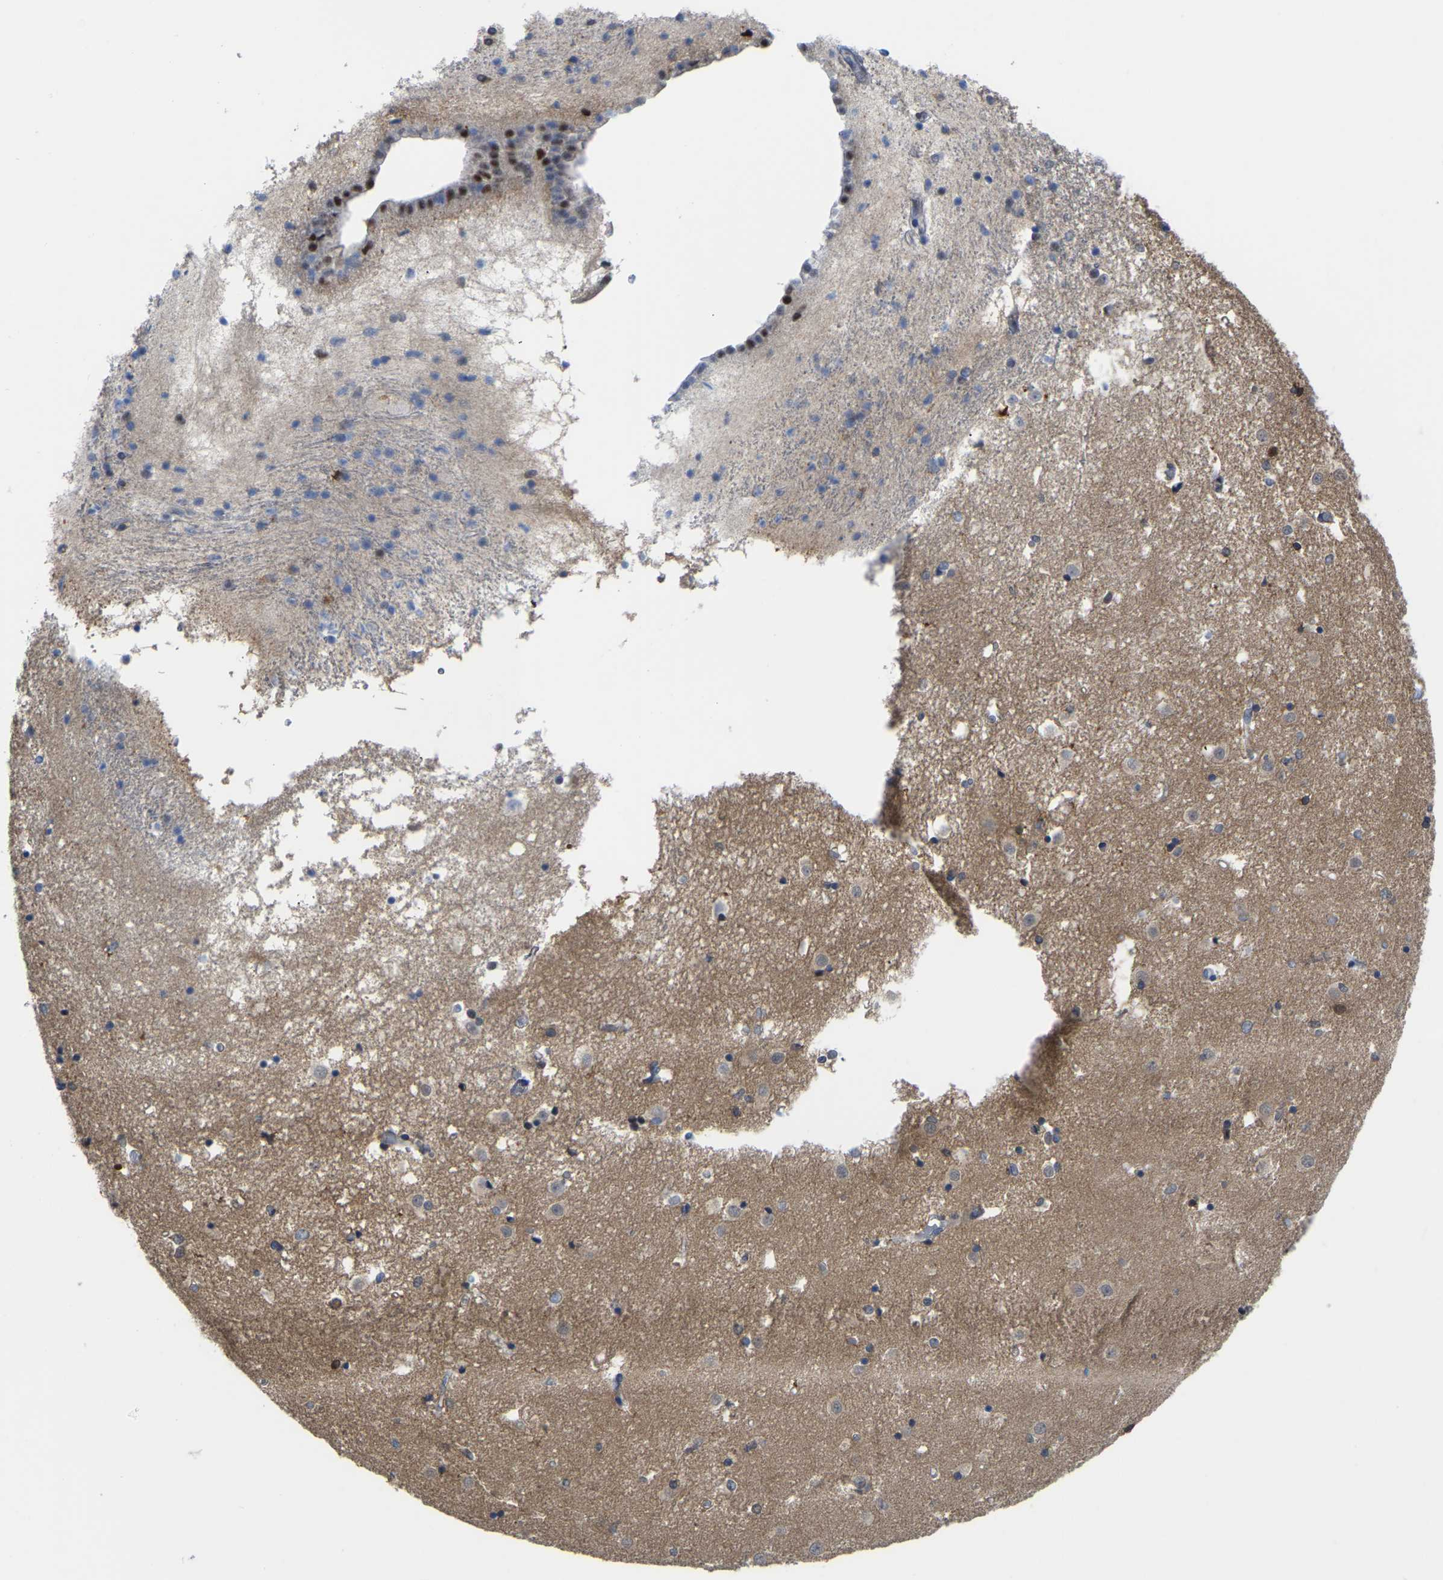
{"staining": {"intensity": "negative", "quantity": "none", "location": "none"}, "tissue": "caudate", "cell_type": "Glial cells", "image_type": "normal", "snomed": [{"axis": "morphology", "description": "Normal tissue, NOS"}, {"axis": "topography", "description": "Lateral ventricle wall"}], "caption": "Glial cells show no significant expression in unremarkable caudate.", "gene": "KLRG2", "patient": {"sex": "male", "age": 45}}